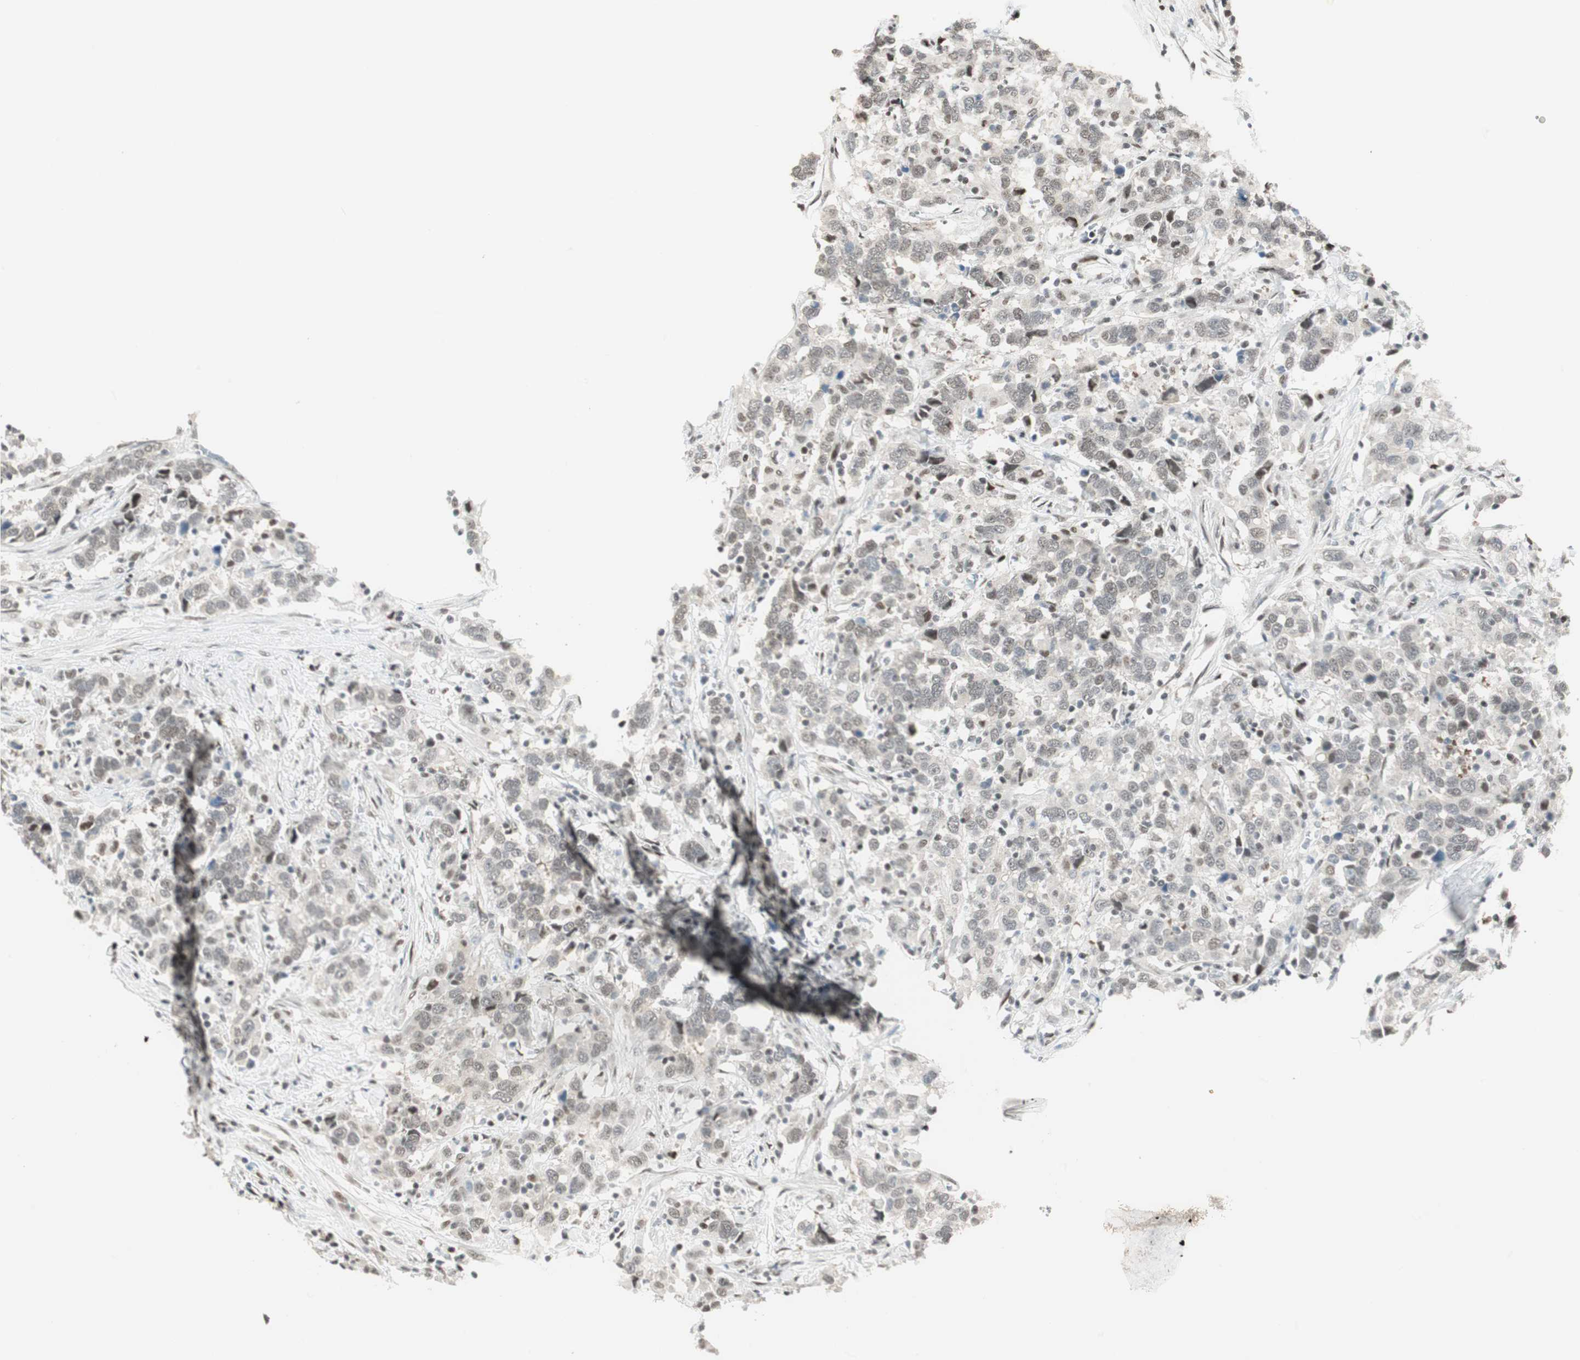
{"staining": {"intensity": "weak", "quantity": ">75%", "location": "nuclear"}, "tissue": "urothelial cancer", "cell_type": "Tumor cells", "image_type": "cancer", "snomed": [{"axis": "morphology", "description": "Urothelial carcinoma, High grade"}, {"axis": "topography", "description": "Urinary bladder"}], "caption": "A brown stain shows weak nuclear positivity of a protein in urothelial cancer tumor cells.", "gene": "ZBTB17", "patient": {"sex": "male", "age": 61}}